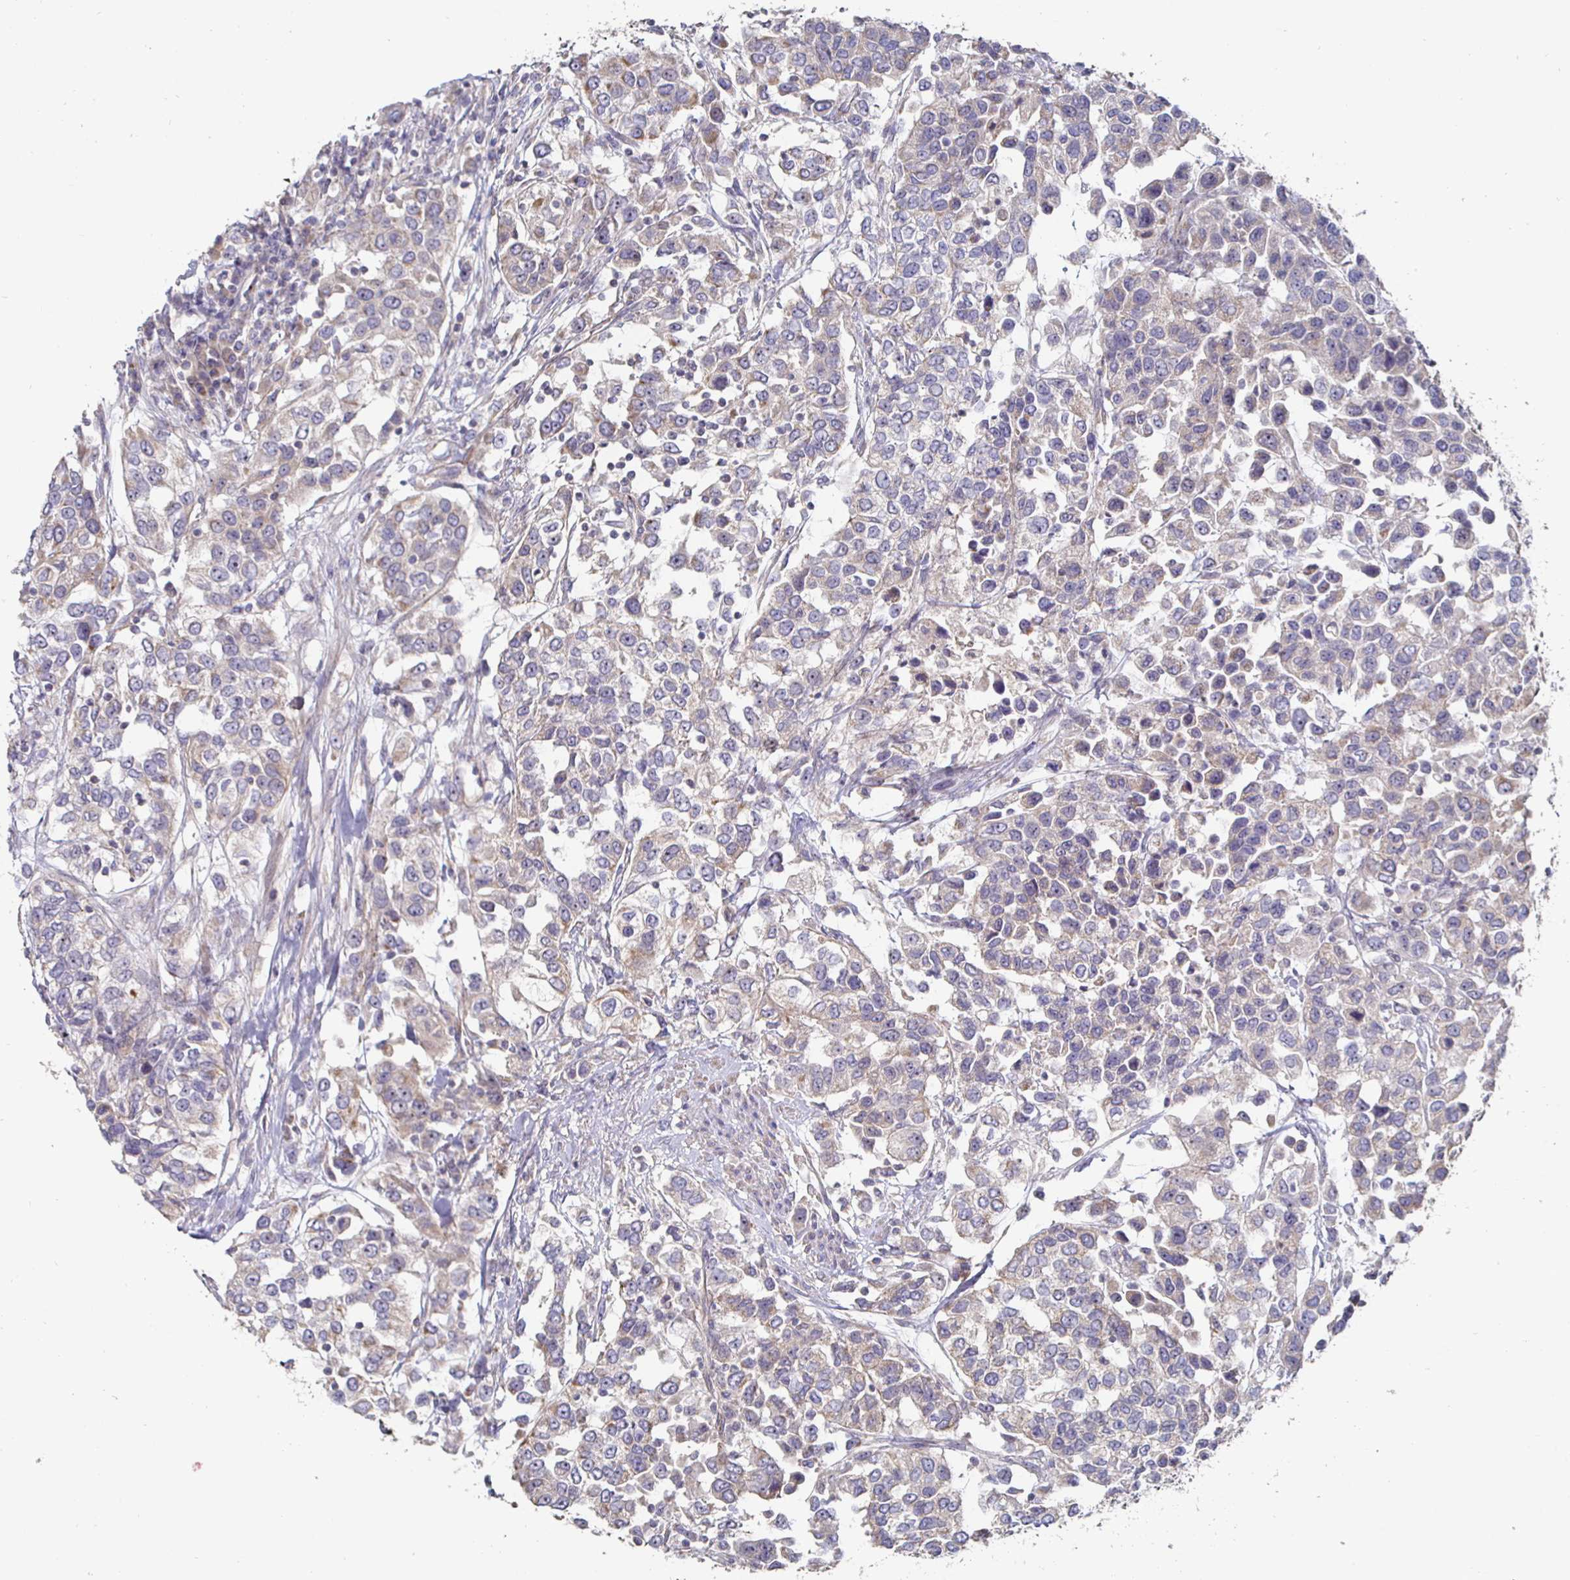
{"staining": {"intensity": "weak", "quantity": "25%-75%", "location": "cytoplasmic/membranous"}, "tissue": "urothelial cancer", "cell_type": "Tumor cells", "image_type": "cancer", "snomed": [{"axis": "morphology", "description": "Urothelial carcinoma, High grade"}, {"axis": "topography", "description": "Urinary bladder"}], "caption": "There is low levels of weak cytoplasmic/membranous staining in tumor cells of urothelial cancer, as demonstrated by immunohistochemical staining (brown color).", "gene": "NRSN1", "patient": {"sex": "female", "age": 80}}